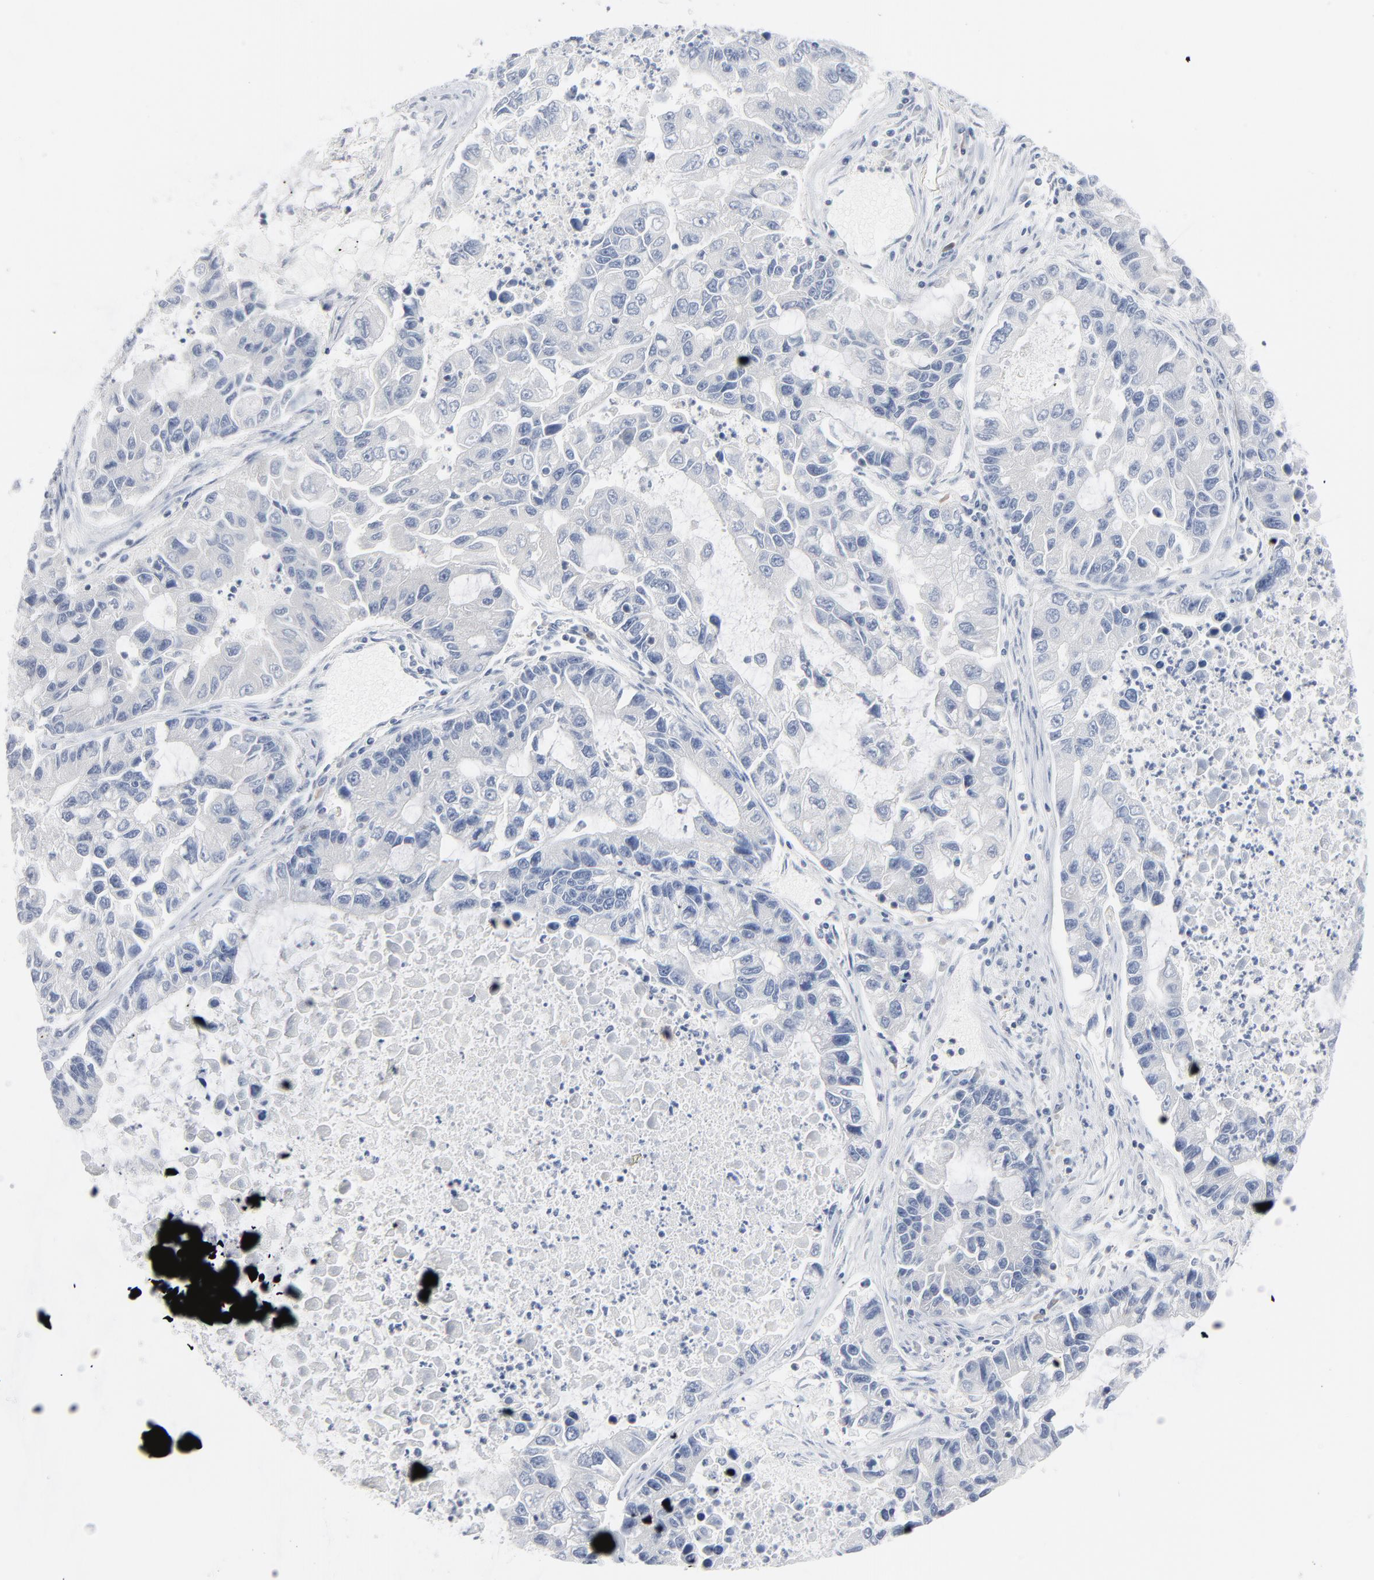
{"staining": {"intensity": "negative", "quantity": "none", "location": "none"}, "tissue": "lung cancer", "cell_type": "Tumor cells", "image_type": "cancer", "snomed": [{"axis": "morphology", "description": "Adenocarcinoma, NOS"}, {"axis": "topography", "description": "Lung"}], "caption": "The immunohistochemistry photomicrograph has no significant positivity in tumor cells of lung cancer tissue.", "gene": "PTK2B", "patient": {"sex": "female", "age": 51}}